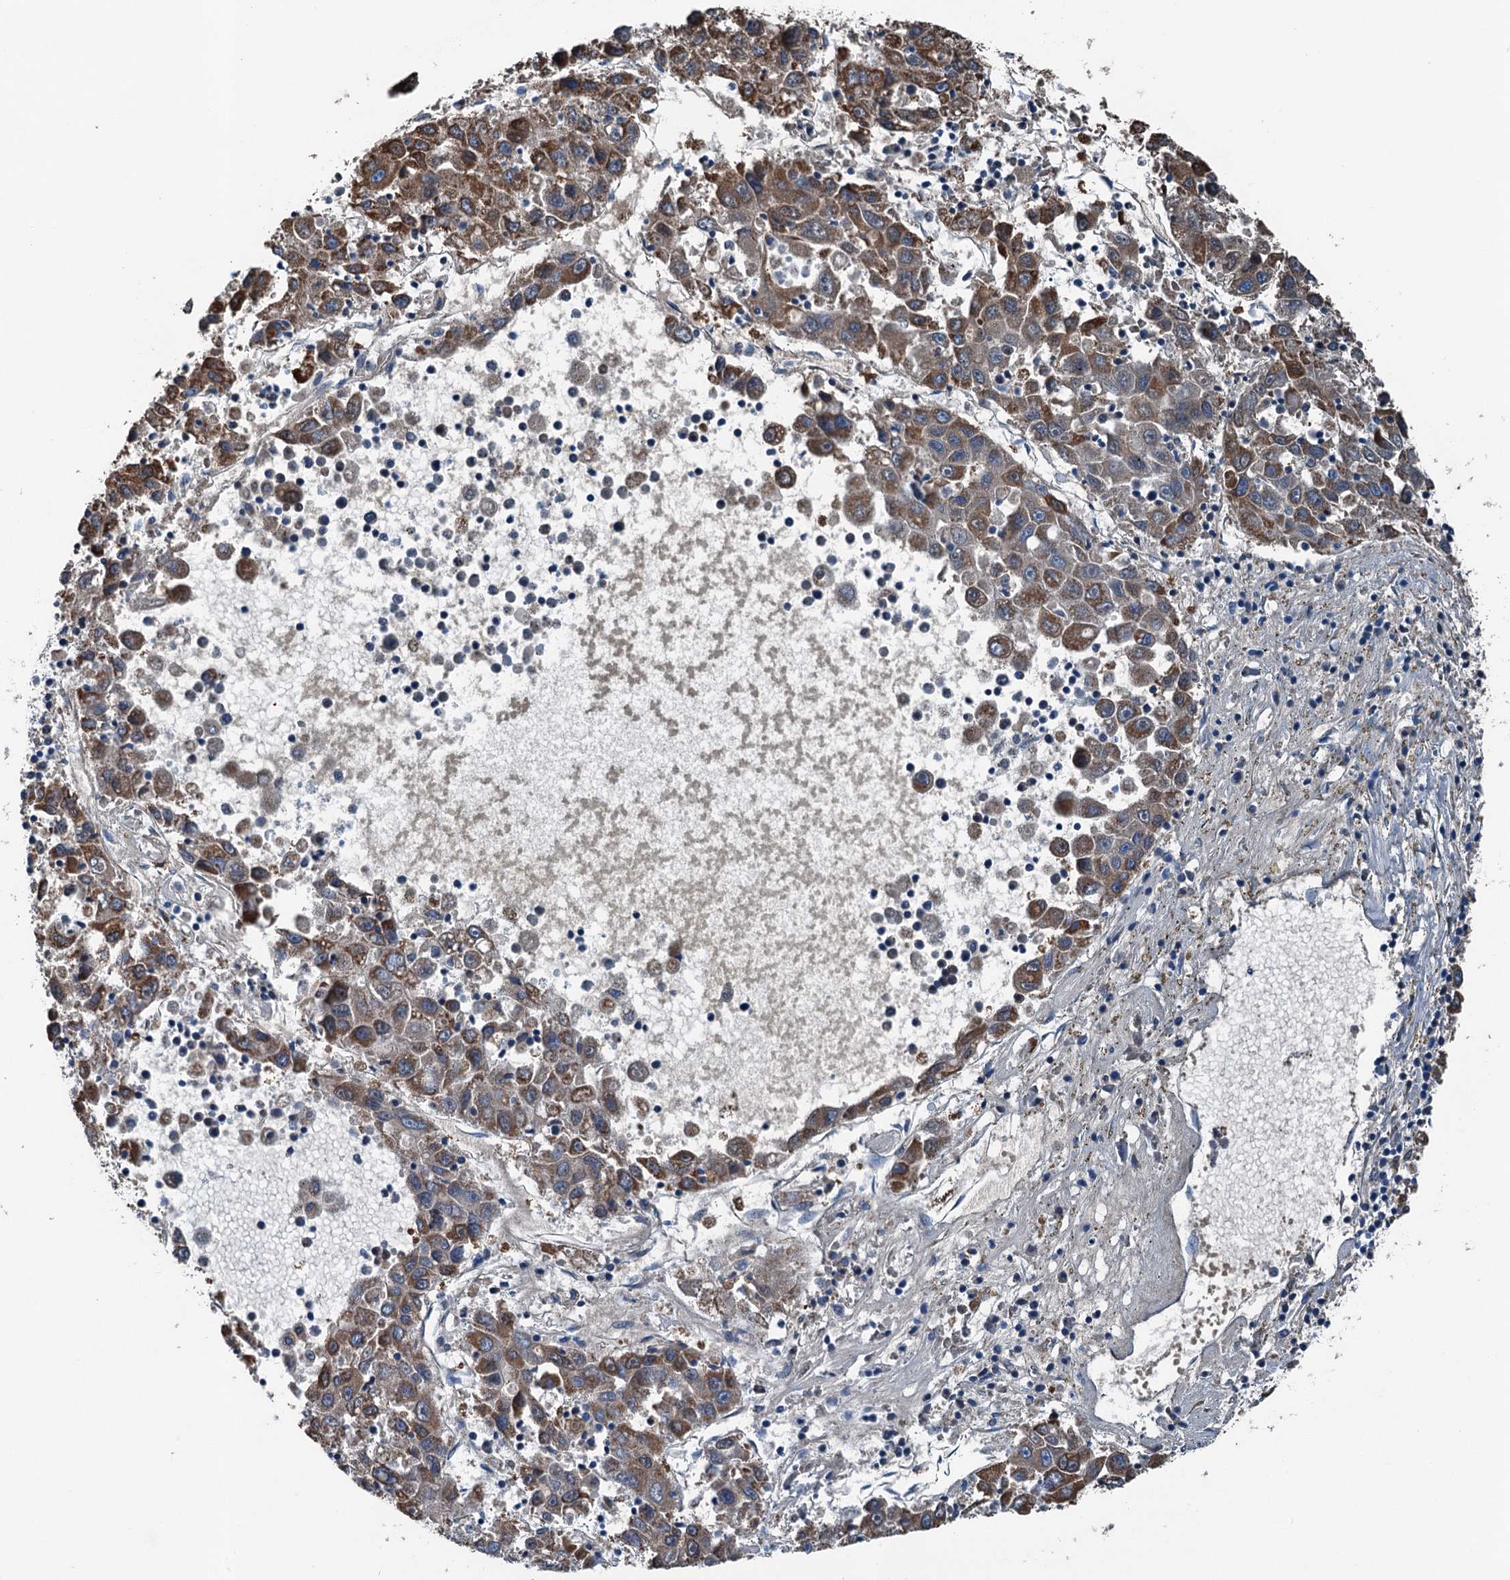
{"staining": {"intensity": "moderate", "quantity": ">75%", "location": "cytoplasmic/membranous"}, "tissue": "liver cancer", "cell_type": "Tumor cells", "image_type": "cancer", "snomed": [{"axis": "morphology", "description": "Carcinoma, Hepatocellular, NOS"}, {"axis": "topography", "description": "Liver"}], "caption": "Immunohistochemical staining of human liver cancer displays medium levels of moderate cytoplasmic/membranous staining in approximately >75% of tumor cells. The protein is stained brown, and the nuclei are stained in blue (DAB IHC with brightfield microscopy, high magnification).", "gene": "TRPT1", "patient": {"sex": "male", "age": 49}}